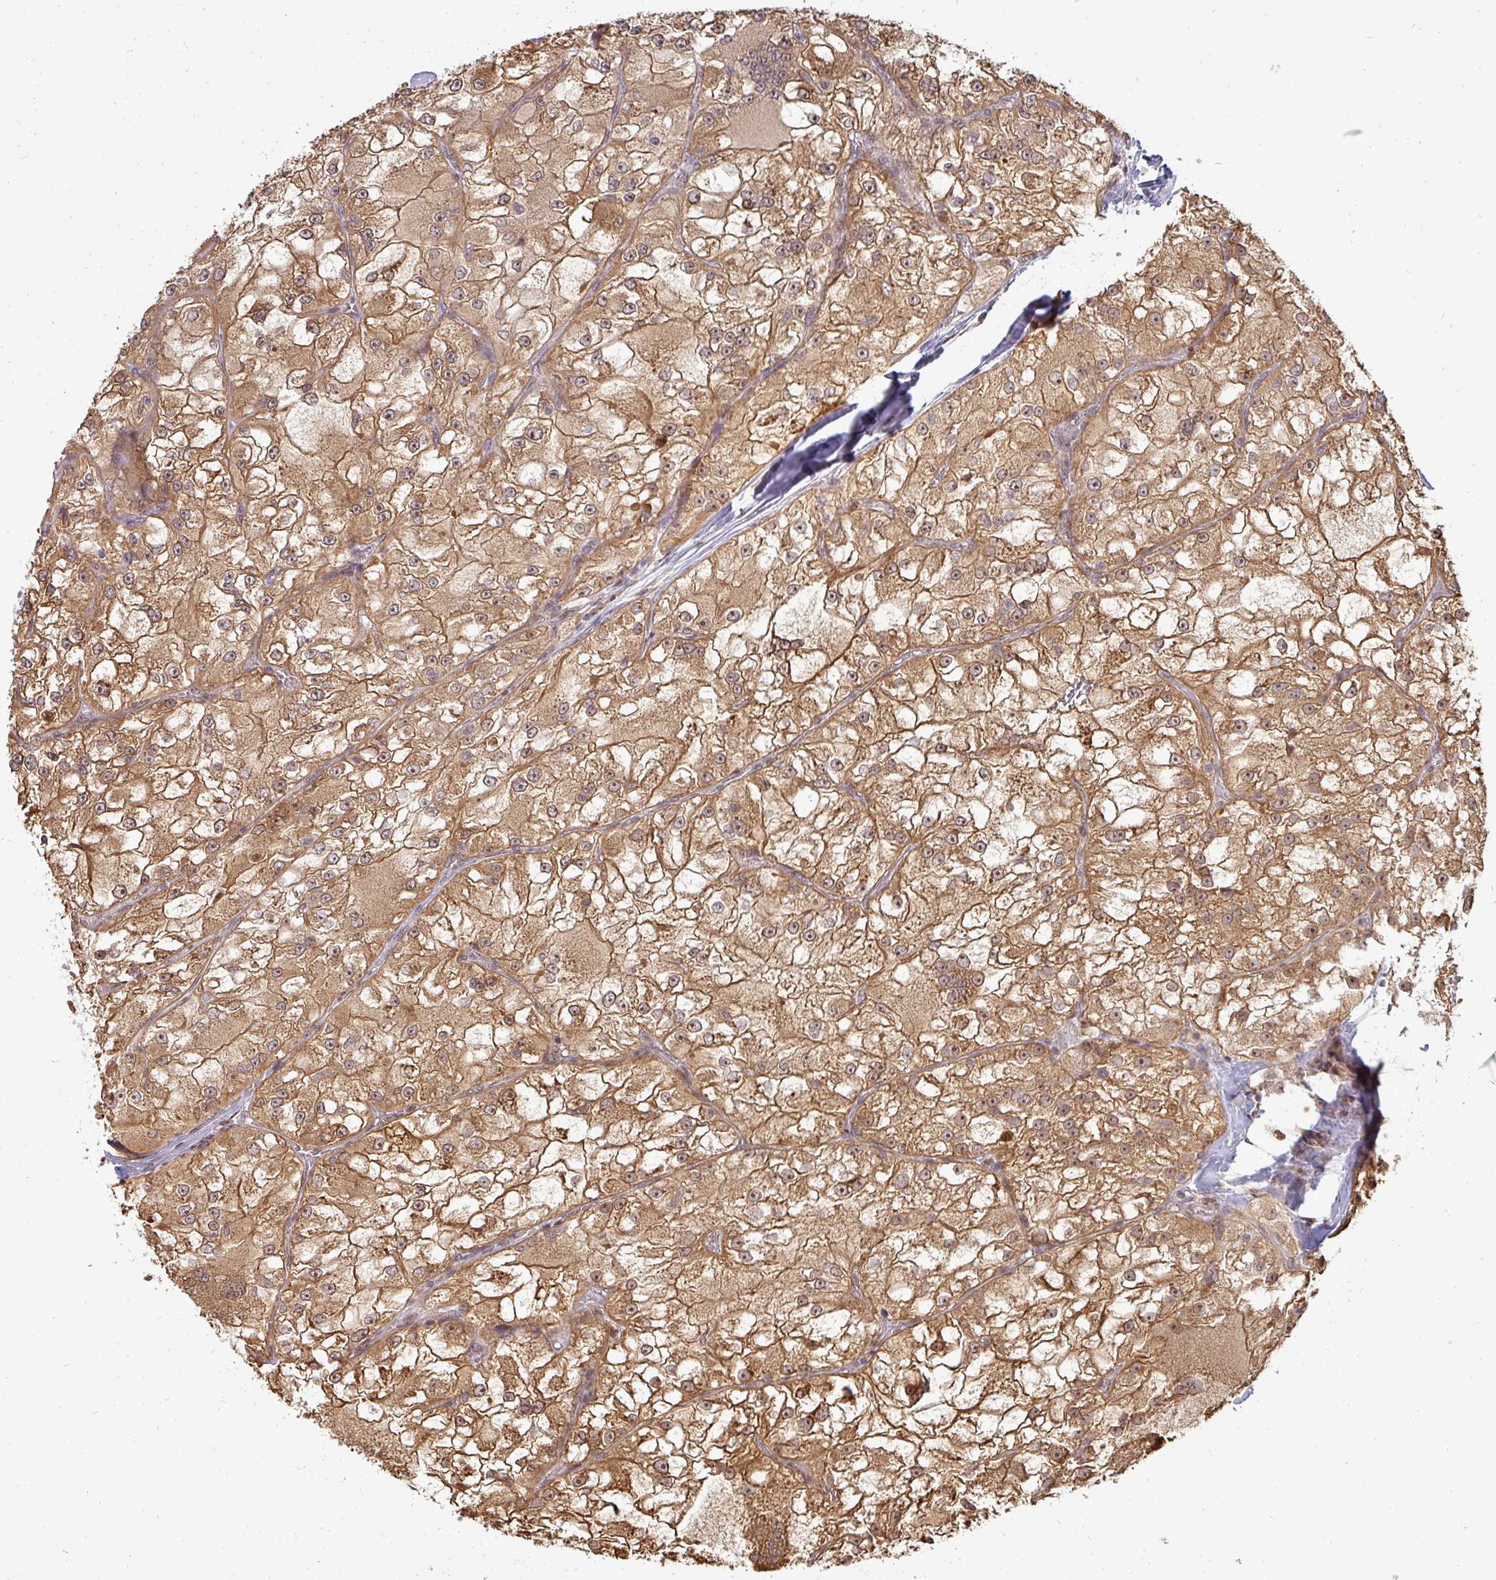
{"staining": {"intensity": "moderate", "quantity": ">75%", "location": "cytoplasmic/membranous,nuclear"}, "tissue": "renal cancer", "cell_type": "Tumor cells", "image_type": "cancer", "snomed": [{"axis": "morphology", "description": "Adenocarcinoma, NOS"}, {"axis": "topography", "description": "Kidney"}], "caption": "High-power microscopy captured an immunohistochemistry image of adenocarcinoma (renal), revealing moderate cytoplasmic/membranous and nuclear positivity in approximately >75% of tumor cells.", "gene": "PATZ1", "patient": {"sex": "female", "age": 72}}